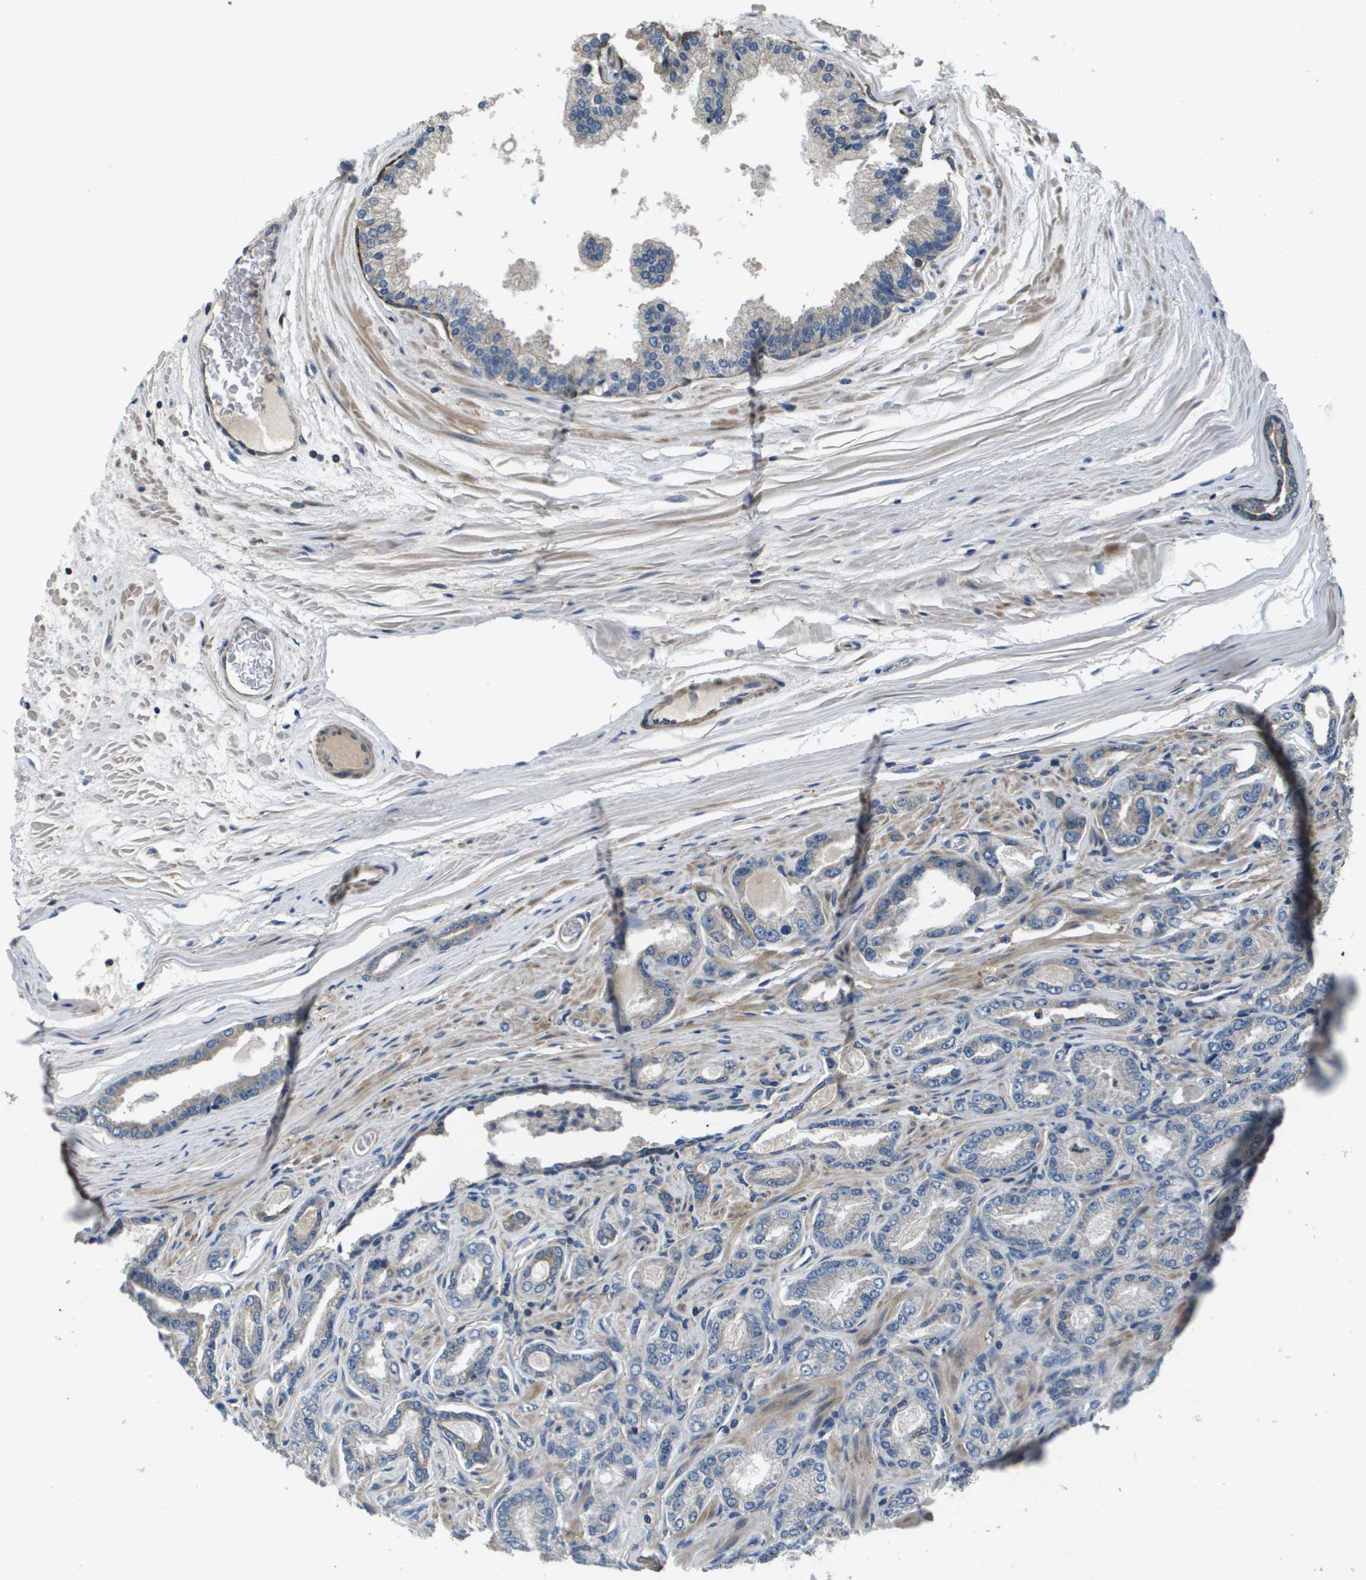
{"staining": {"intensity": "weak", "quantity": "<25%", "location": "cytoplasmic/membranous"}, "tissue": "prostate cancer", "cell_type": "Tumor cells", "image_type": "cancer", "snomed": [{"axis": "morphology", "description": "Adenocarcinoma, High grade"}, {"axis": "topography", "description": "Prostate"}], "caption": "Protein analysis of prostate cancer (high-grade adenocarcinoma) displays no significant staining in tumor cells. (DAB immunohistochemistry, high magnification).", "gene": "KRT23", "patient": {"sex": "male", "age": 65}}